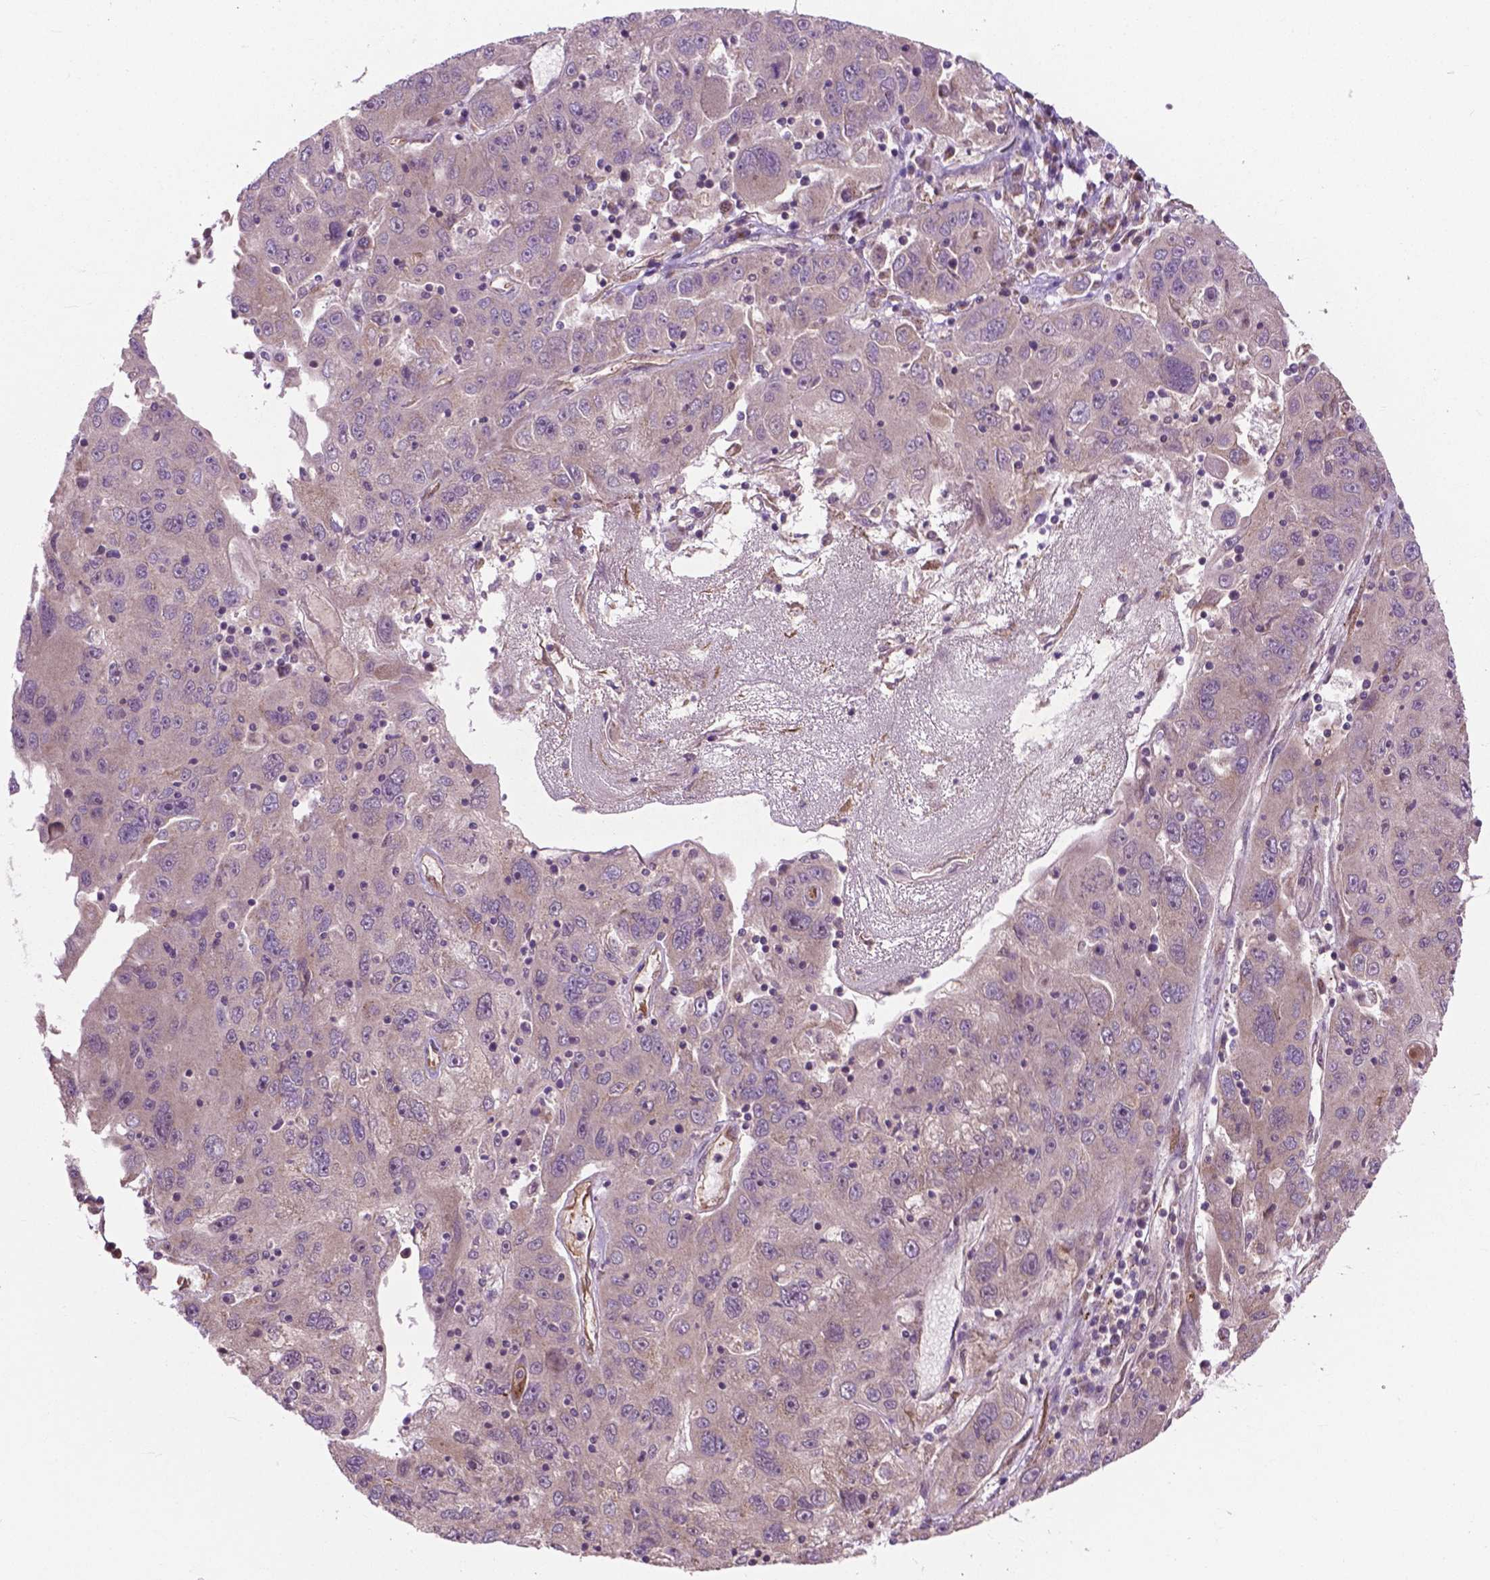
{"staining": {"intensity": "negative", "quantity": "none", "location": "none"}, "tissue": "stomach cancer", "cell_type": "Tumor cells", "image_type": "cancer", "snomed": [{"axis": "morphology", "description": "Adenocarcinoma, NOS"}, {"axis": "topography", "description": "Stomach"}], "caption": "Stomach adenocarcinoma stained for a protein using immunohistochemistry demonstrates no staining tumor cells.", "gene": "PPP1CB", "patient": {"sex": "male", "age": 56}}